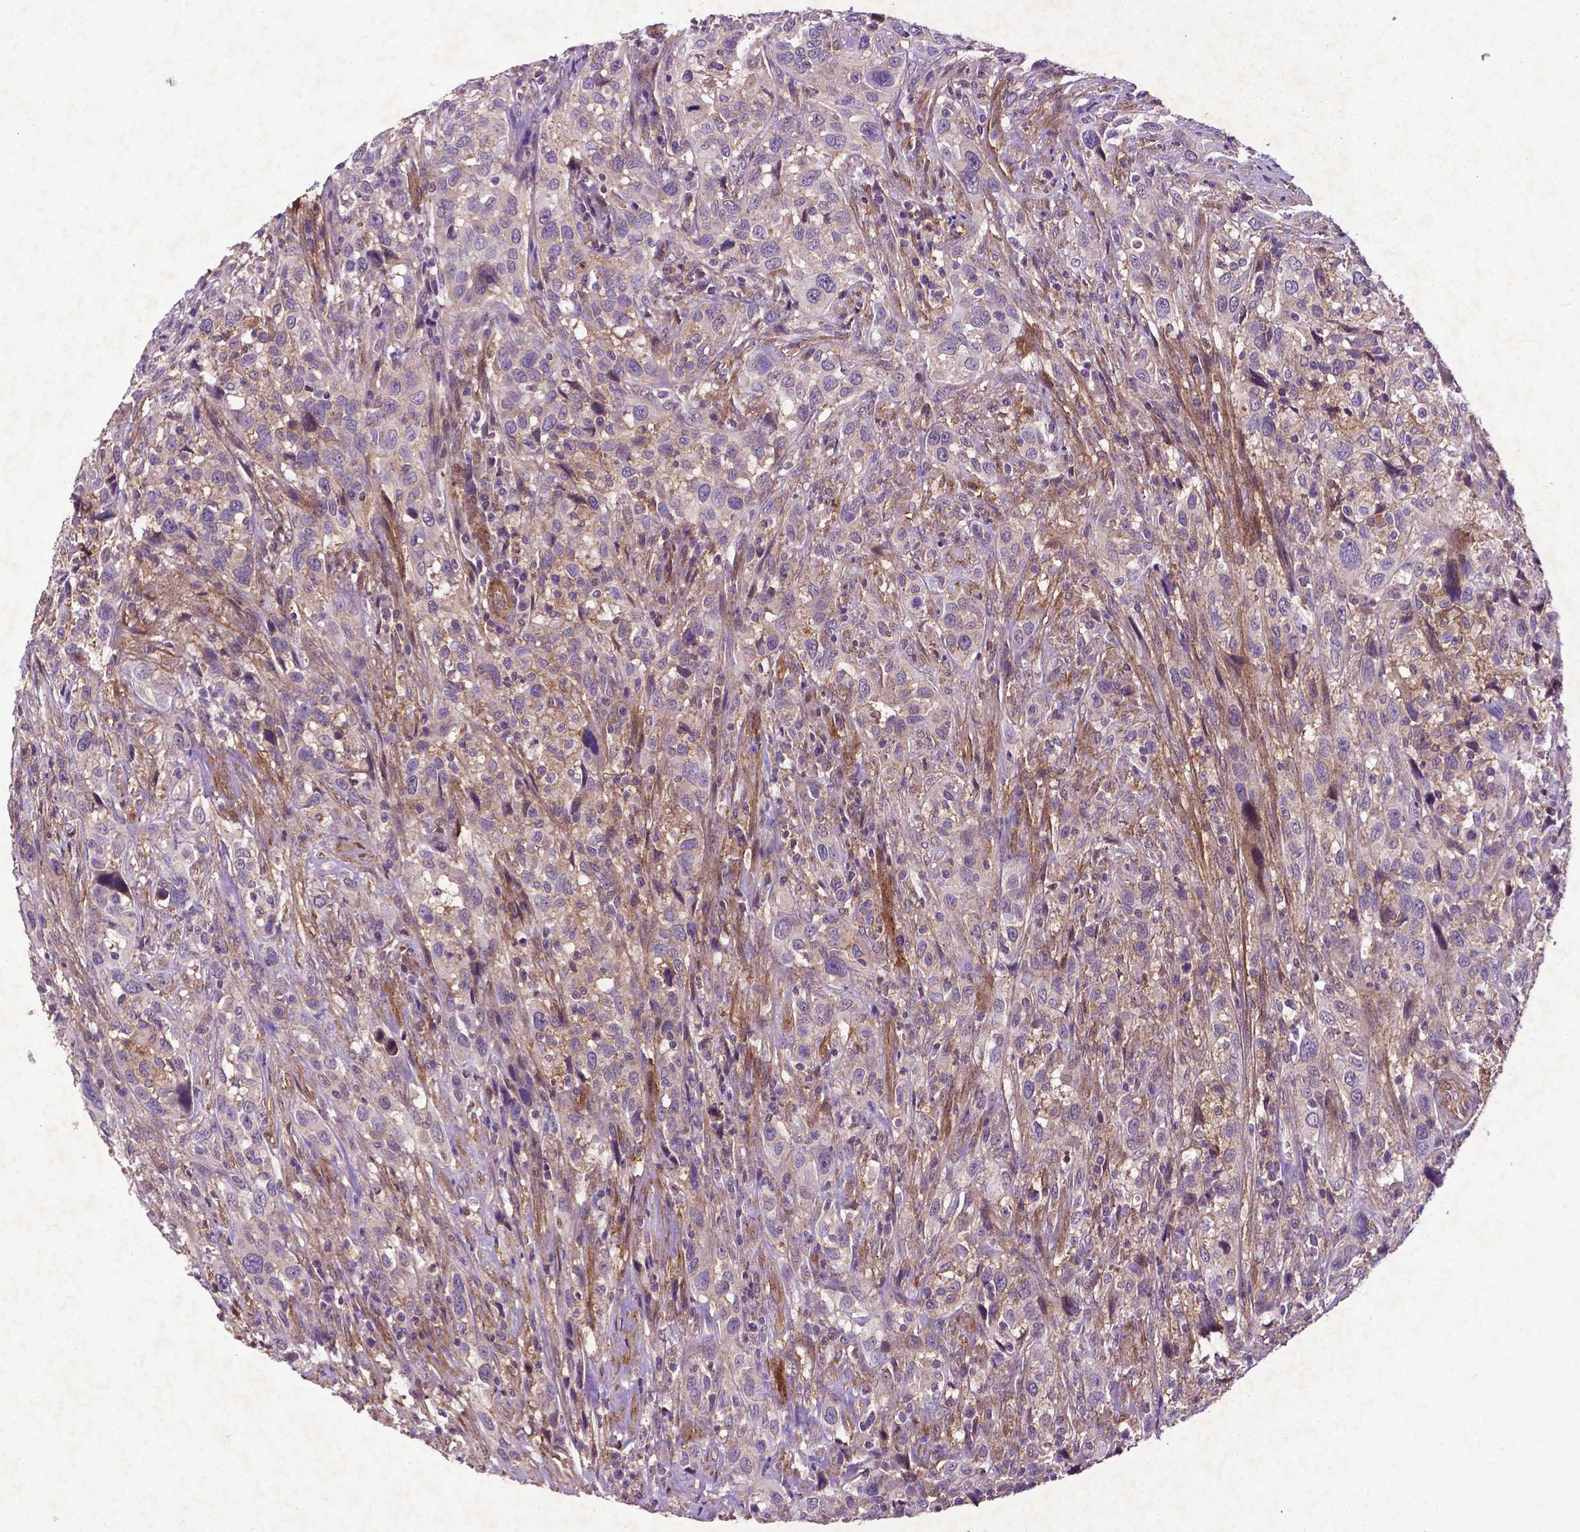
{"staining": {"intensity": "negative", "quantity": "none", "location": "none"}, "tissue": "urothelial cancer", "cell_type": "Tumor cells", "image_type": "cancer", "snomed": [{"axis": "morphology", "description": "Urothelial carcinoma, NOS"}, {"axis": "morphology", "description": "Urothelial carcinoma, High grade"}, {"axis": "topography", "description": "Urinary bladder"}], "caption": "Tumor cells are negative for protein expression in human urothelial cancer.", "gene": "RRAS", "patient": {"sex": "female", "age": 64}}